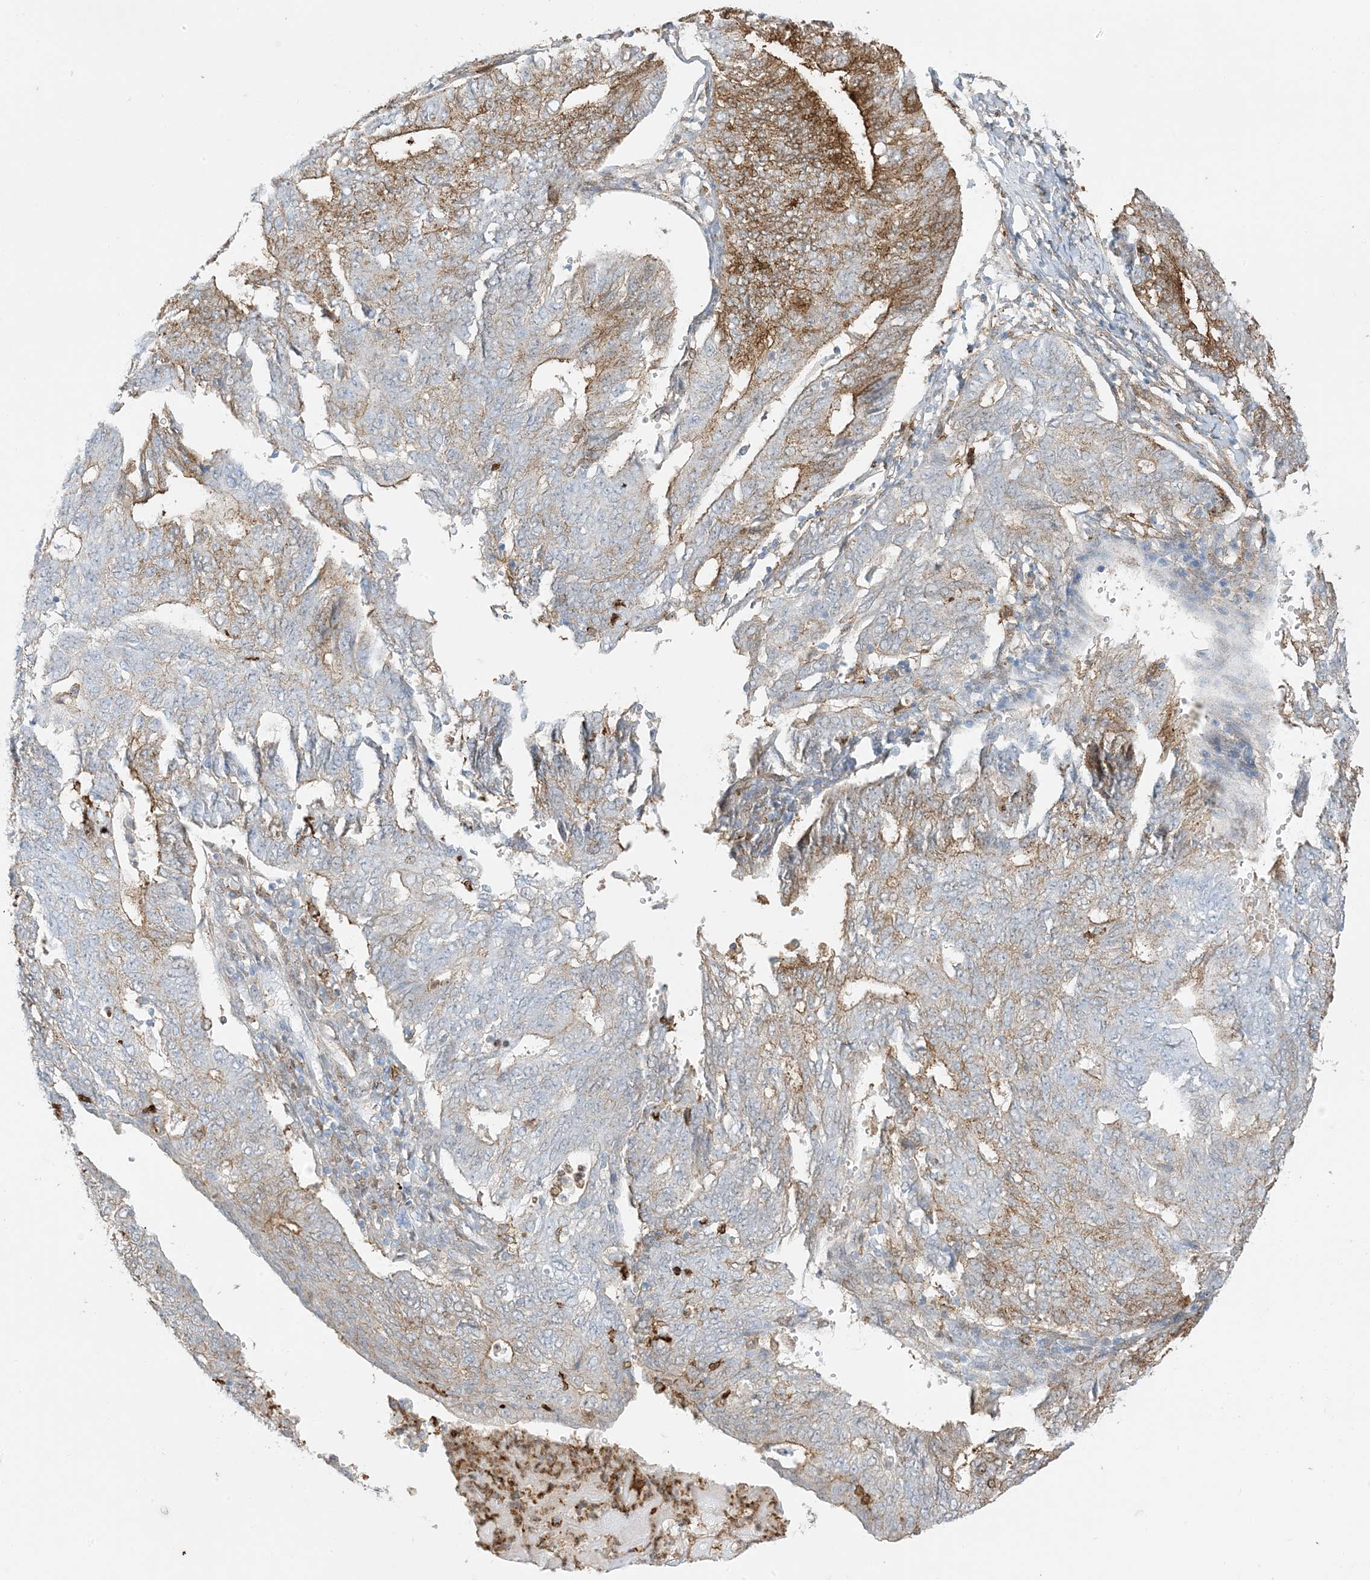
{"staining": {"intensity": "moderate", "quantity": "<25%", "location": "cytoplasmic/membranous"}, "tissue": "endometrial cancer", "cell_type": "Tumor cells", "image_type": "cancer", "snomed": [{"axis": "morphology", "description": "Adenocarcinoma, NOS"}, {"axis": "topography", "description": "Endometrium"}], "caption": "Immunohistochemistry (IHC) staining of adenocarcinoma (endometrial), which exhibits low levels of moderate cytoplasmic/membranous staining in about <25% of tumor cells indicating moderate cytoplasmic/membranous protein expression. The staining was performed using DAB (3,3'-diaminobenzidine) (brown) for protein detection and nuclei were counterstained in hematoxylin (blue).", "gene": "GSN", "patient": {"sex": "female", "age": 32}}